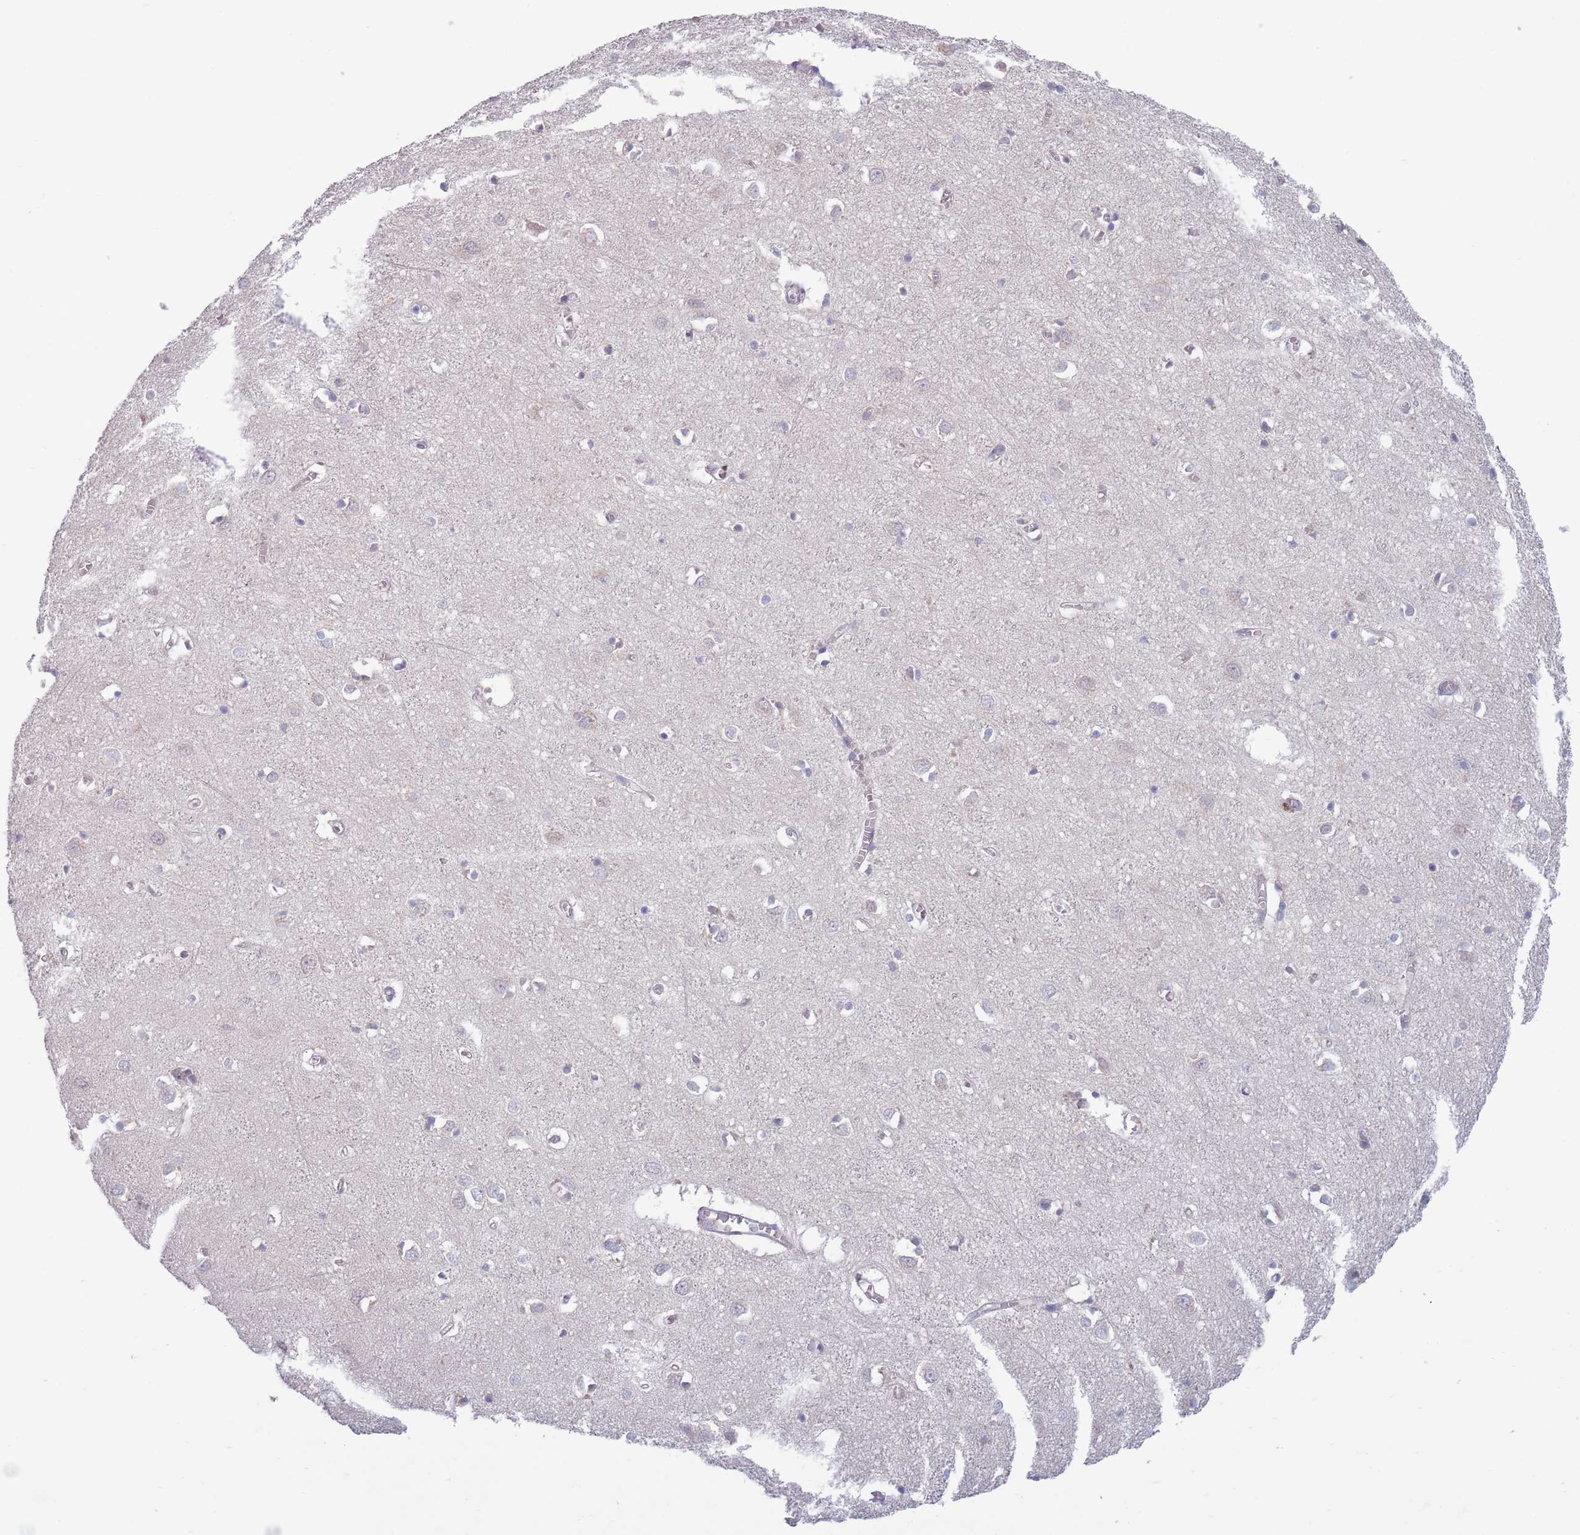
{"staining": {"intensity": "negative", "quantity": "none", "location": "none"}, "tissue": "cerebral cortex", "cell_type": "Endothelial cells", "image_type": "normal", "snomed": [{"axis": "morphology", "description": "Normal tissue, NOS"}, {"axis": "topography", "description": "Cerebral cortex"}], "caption": "Immunohistochemistry (IHC) micrograph of unremarkable human cerebral cortex stained for a protein (brown), which shows no positivity in endothelial cells.", "gene": "TYW1B", "patient": {"sex": "female", "age": 64}}